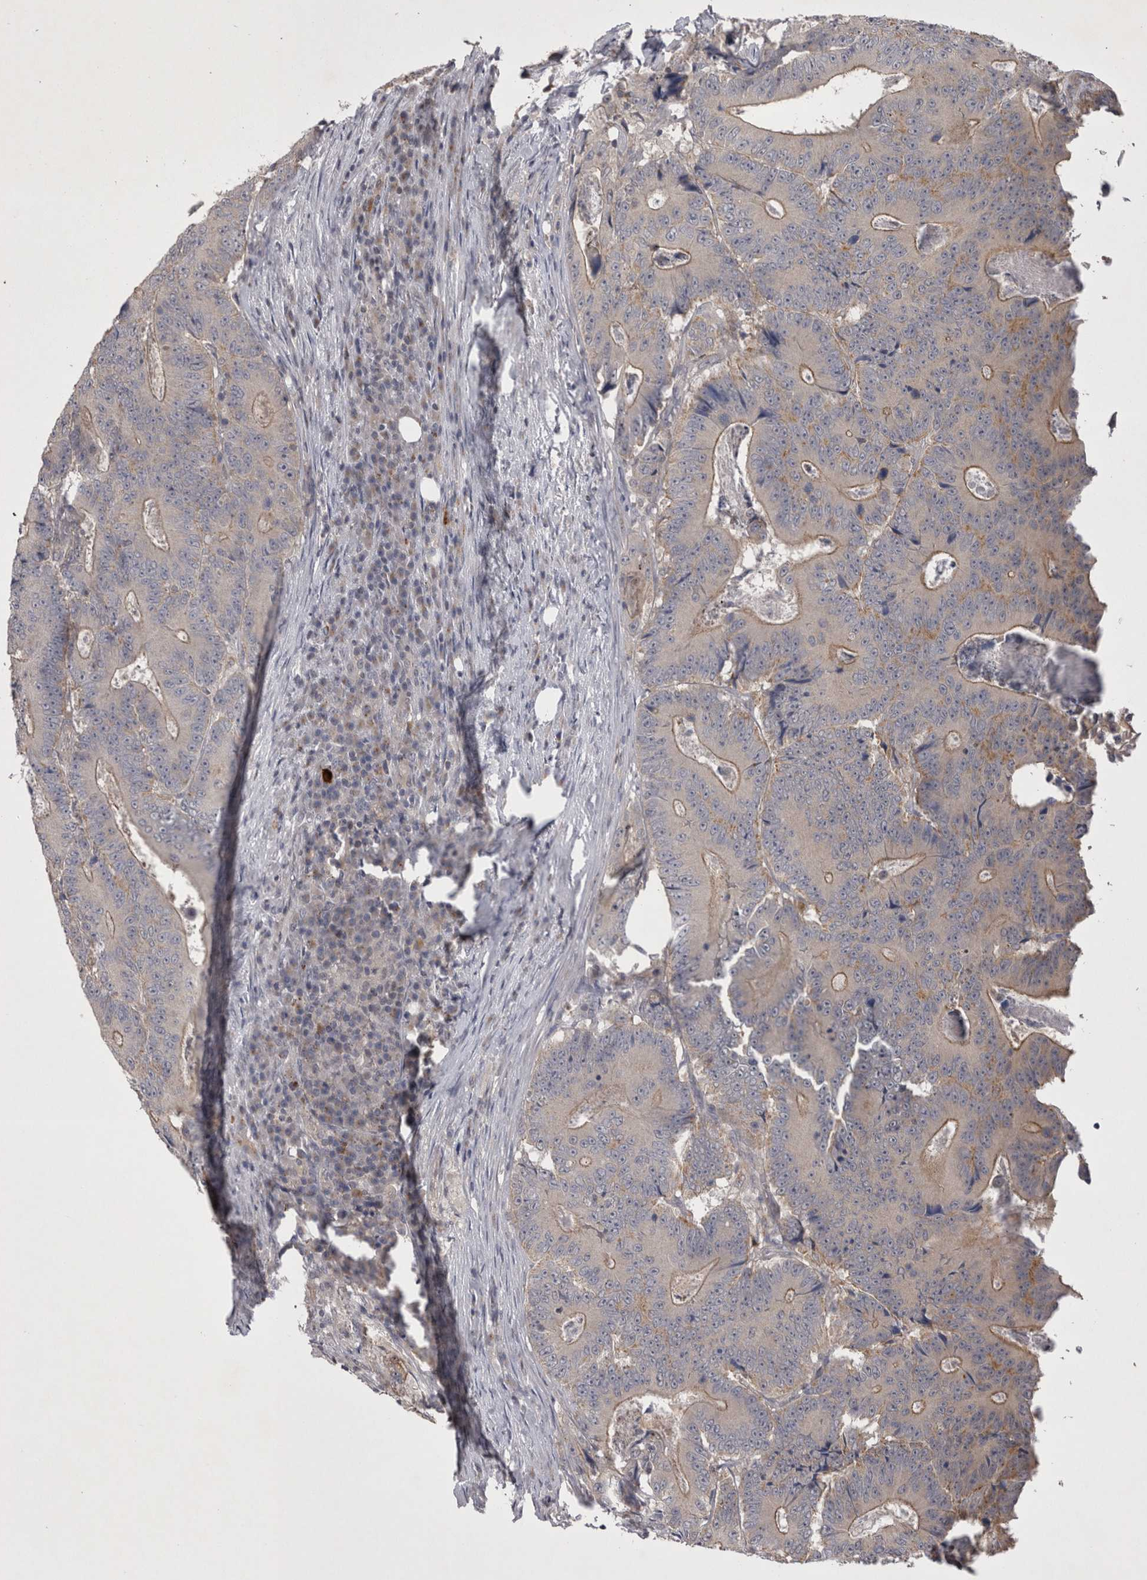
{"staining": {"intensity": "moderate", "quantity": "25%-75%", "location": "cytoplasmic/membranous"}, "tissue": "colorectal cancer", "cell_type": "Tumor cells", "image_type": "cancer", "snomed": [{"axis": "morphology", "description": "Adenocarcinoma, NOS"}, {"axis": "topography", "description": "Colon"}], "caption": "A high-resolution histopathology image shows immunohistochemistry staining of adenocarcinoma (colorectal), which demonstrates moderate cytoplasmic/membranous staining in about 25%-75% of tumor cells.", "gene": "CTBS", "patient": {"sex": "male", "age": 83}}